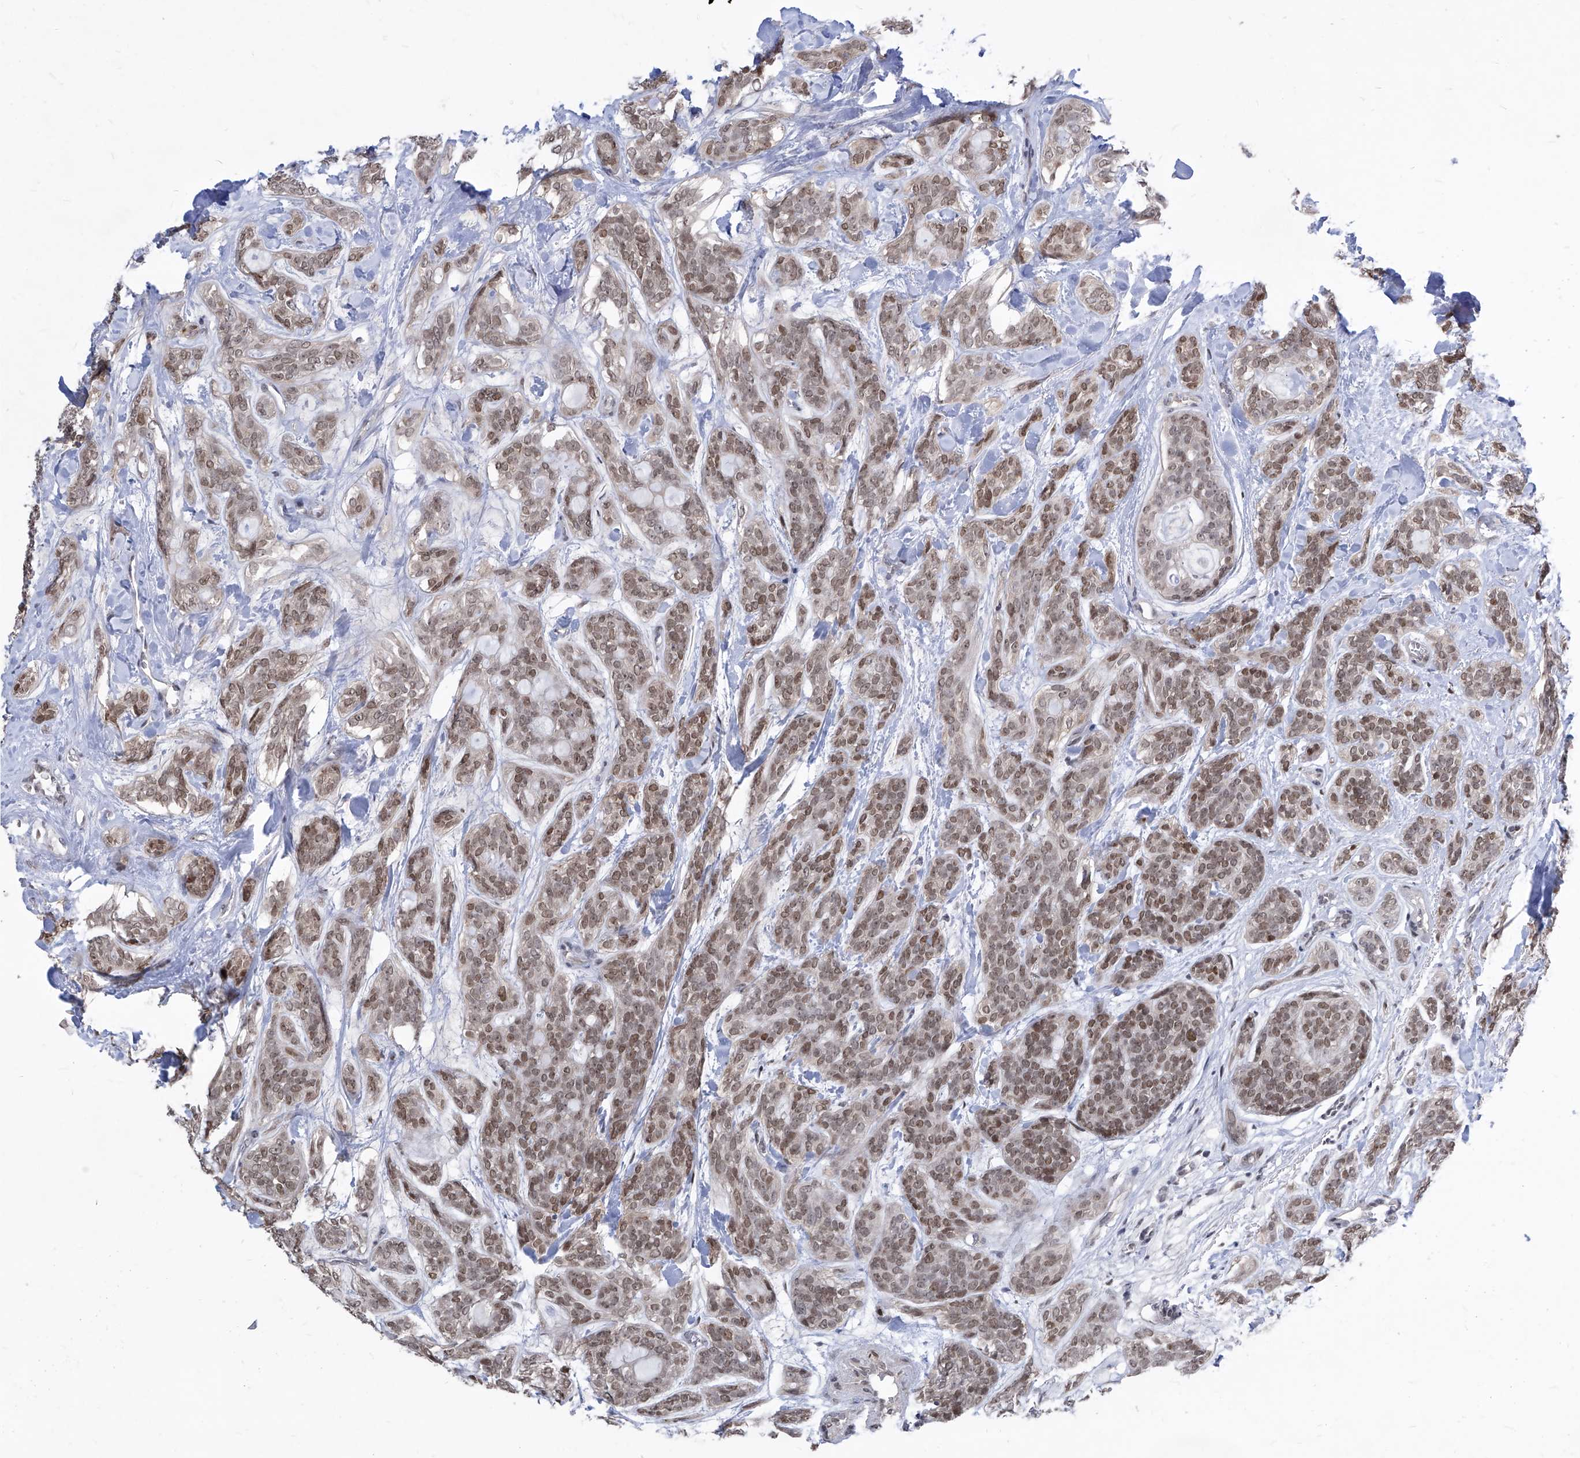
{"staining": {"intensity": "weak", "quantity": "25%-75%", "location": "cytoplasmic/membranous,nuclear"}, "tissue": "head and neck cancer", "cell_type": "Tumor cells", "image_type": "cancer", "snomed": [{"axis": "morphology", "description": "Adenocarcinoma, NOS"}, {"axis": "topography", "description": "Head-Neck"}], "caption": "Immunohistochemical staining of head and neck cancer reveals low levels of weak cytoplasmic/membranous and nuclear positivity in about 25%-75% of tumor cells. (Stains: DAB (3,3'-diaminobenzidine) in brown, nuclei in blue, Microscopy: brightfield microscopy at high magnification).", "gene": "CETN2", "patient": {"sex": "male", "age": 66}}